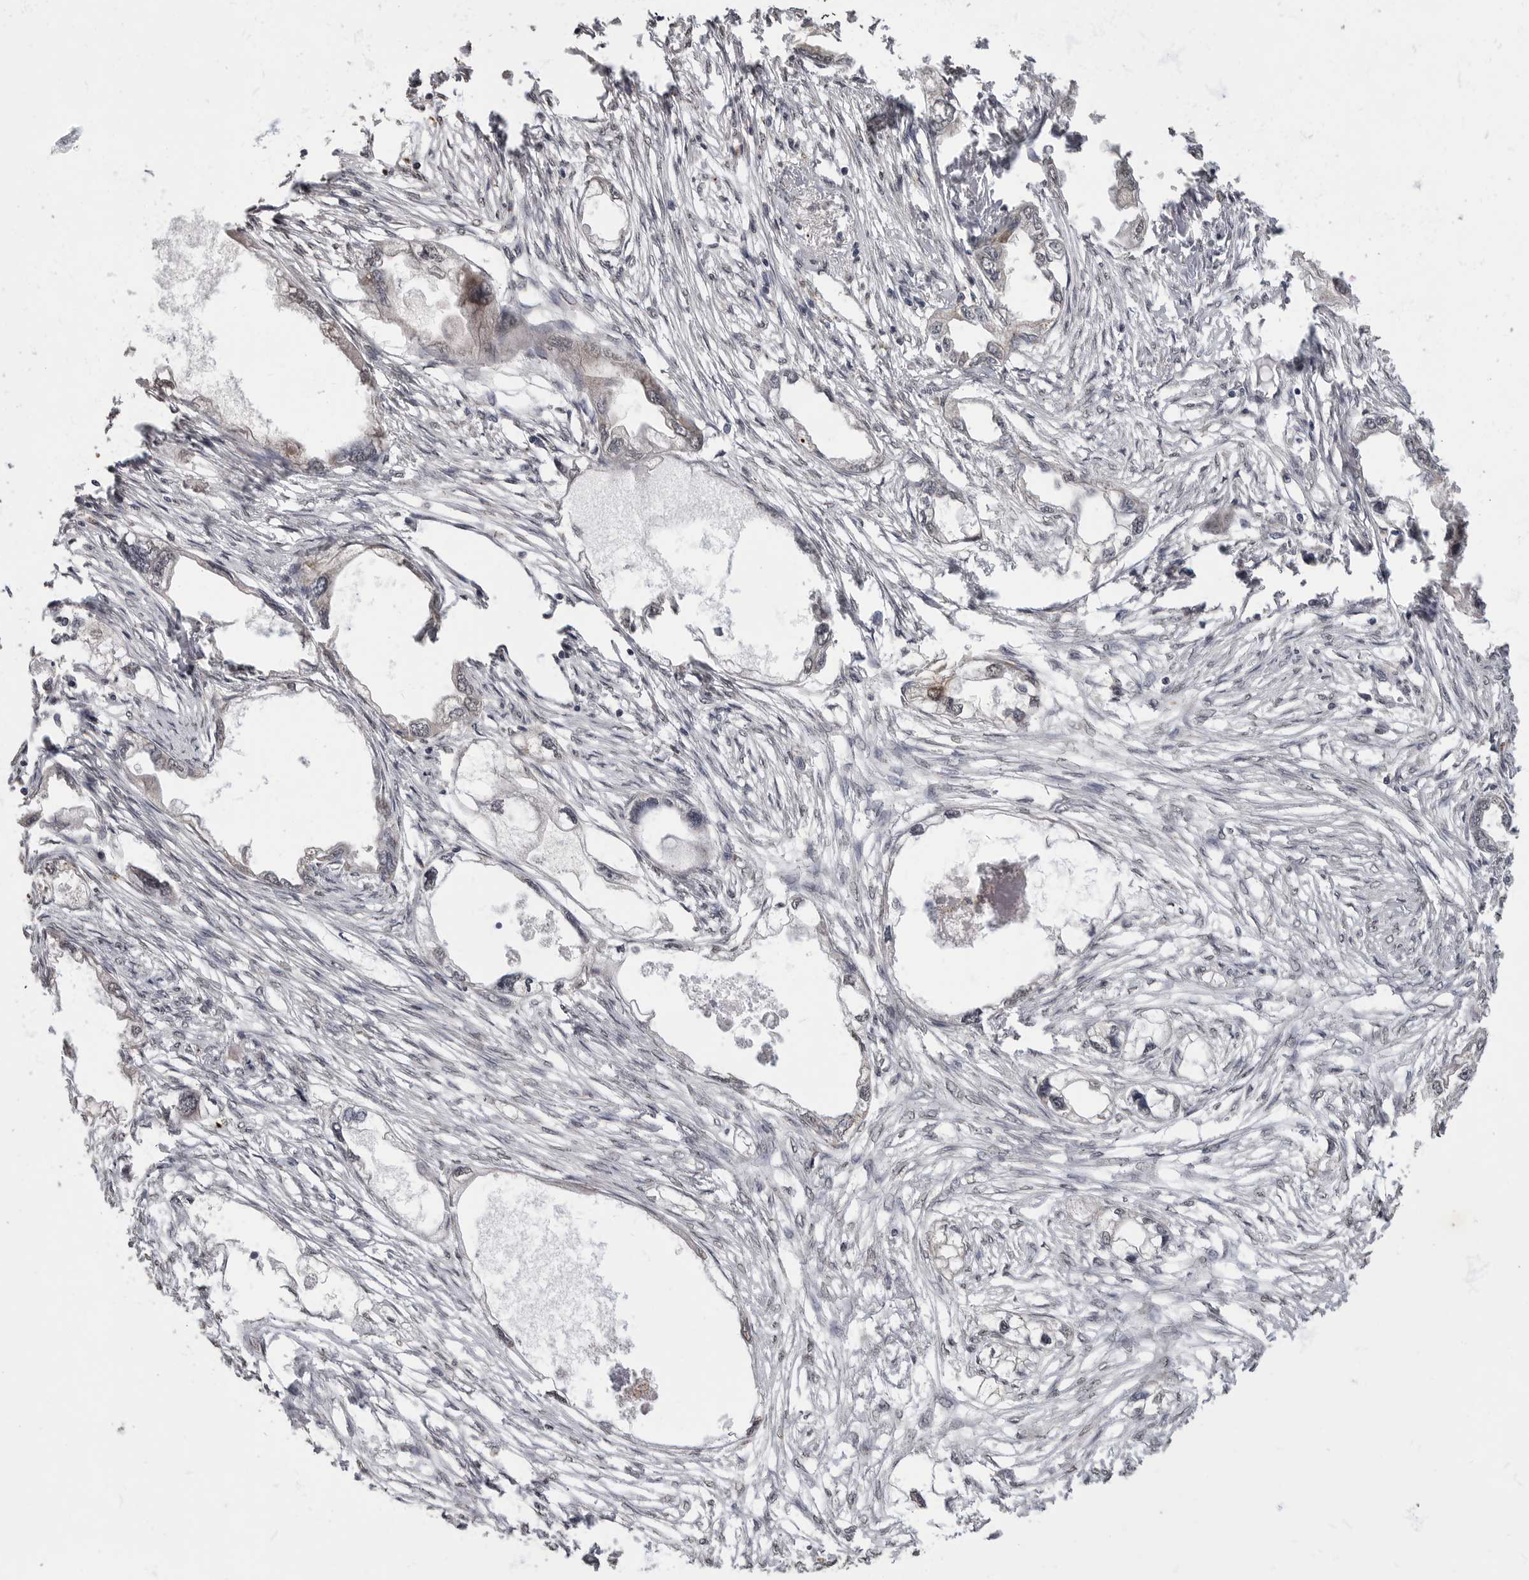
{"staining": {"intensity": "negative", "quantity": "none", "location": "none"}, "tissue": "endometrial cancer", "cell_type": "Tumor cells", "image_type": "cancer", "snomed": [{"axis": "morphology", "description": "Adenocarcinoma, NOS"}, {"axis": "morphology", "description": "Adenocarcinoma, metastatic, NOS"}, {"axis": "topography", "description": "Adipose tissue"}, {"axis": "topography", "description": "Endometrium"}], "caption": "DAB (3,3'-diaminobenzidine) immunohistochemical staining of endometrial cancer demonstrates no significant staining in tumor cells.", "gene": "MAFG", "patient": {"sex": "female", "age": 67}}